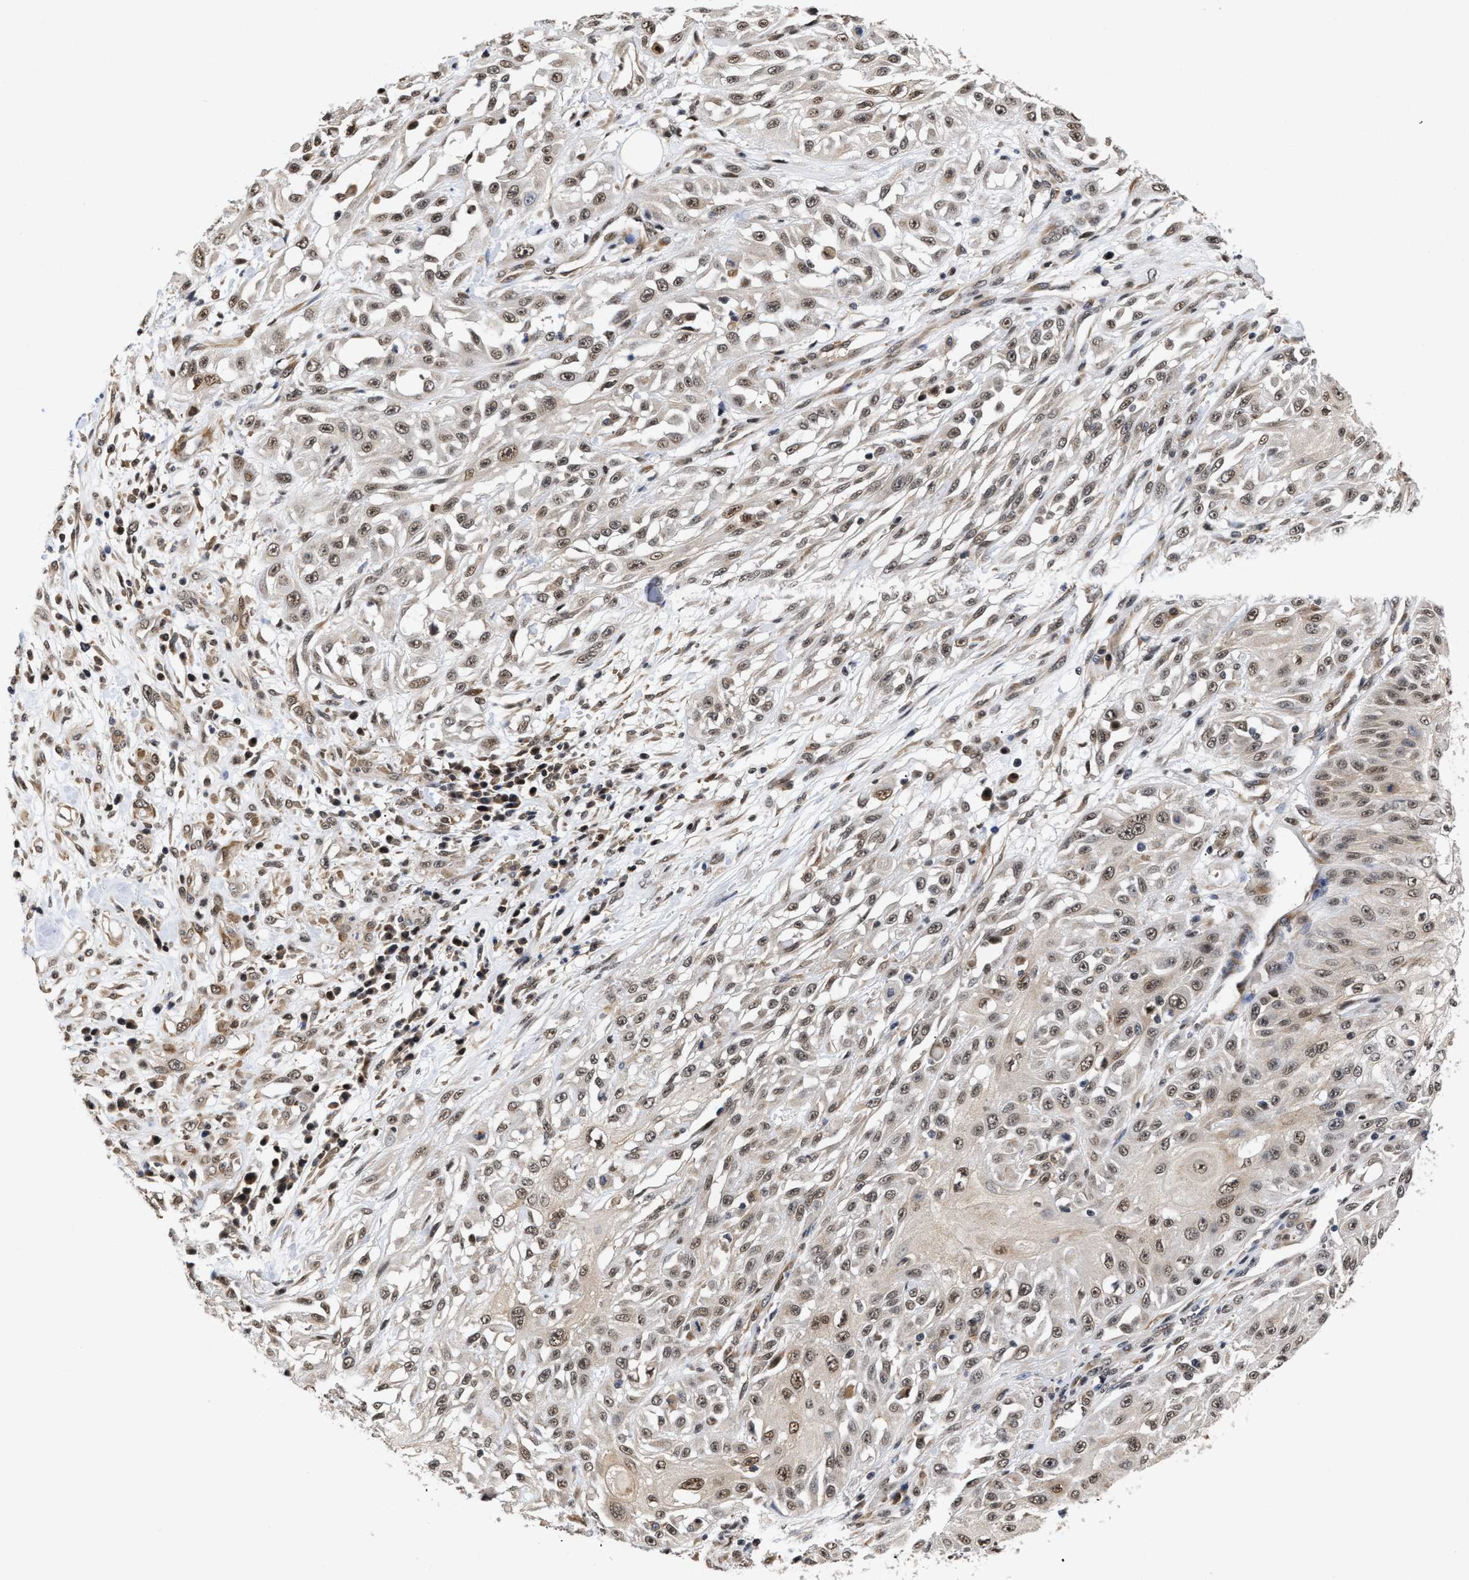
{"staining": {"intensity": "weak", "quantity": ">75%", "location": "nuclear"}, "tissue": "skin cancer", "cell_type": "Tumor cells", "image_type": "cancer", "snomed": [{"axis": "morphology", "description": "Squamous cell carcinoma, NOS"}, {"axis": "morphology", "description": "Squamous cell carcinoma, metastatic, NOS"}, {"axis": "topography", "description": "Skin"}, {"axis": "topography", "description": "Lymph node"}], "caption": "A micrograph showing weak nuclear expression in approximately >75% of tumor cells in squamous cell carcinoma (skin), as visualized by brown immunohistochemical staining.", "gene": "CLIP2", "patient": {"sex": "male", "age": 75}}